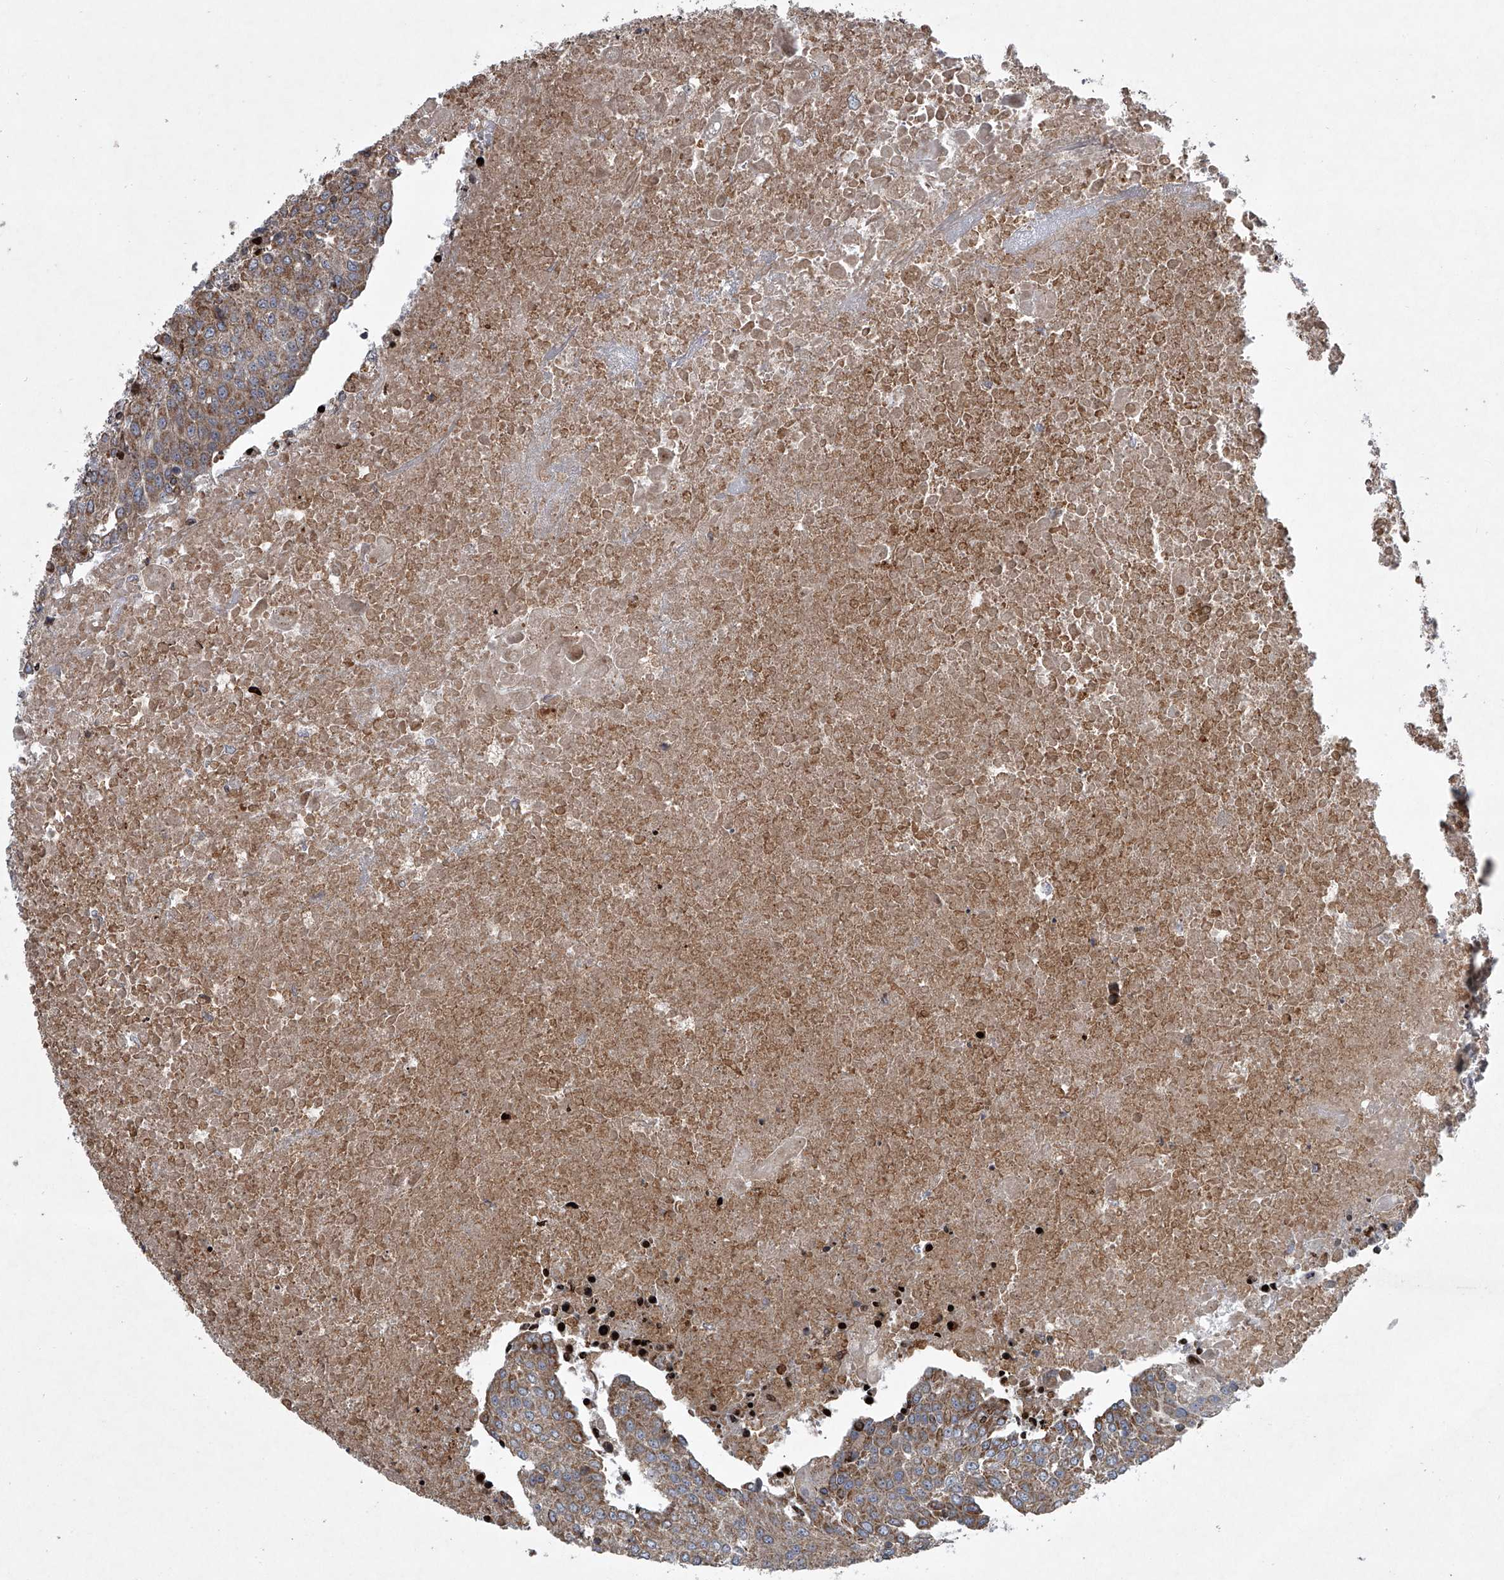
{"staining": {"intensity": "moderate", "quantity": ">75%", "location": "cytoplasmic/membranous"}, "tissue": "urothelial cancer", "cell_type": "Tumor cells", "image_type": "cancer", "snomed": [{"axis": "morphology", "description": "Urothelial carcinoma, High grade"}, {"axis": "topography", "description": "Urinary bladder"}], "caption": "DAB (3,3'-diaminobenzidine) immunohistochemical staining of urothelial cancer exhibits moderate cytoplasmic/membranous protein staining in approximately >75% of tumor cells.", "gene": "STRADA", "patient": {"sex": "female", "age": 85}}